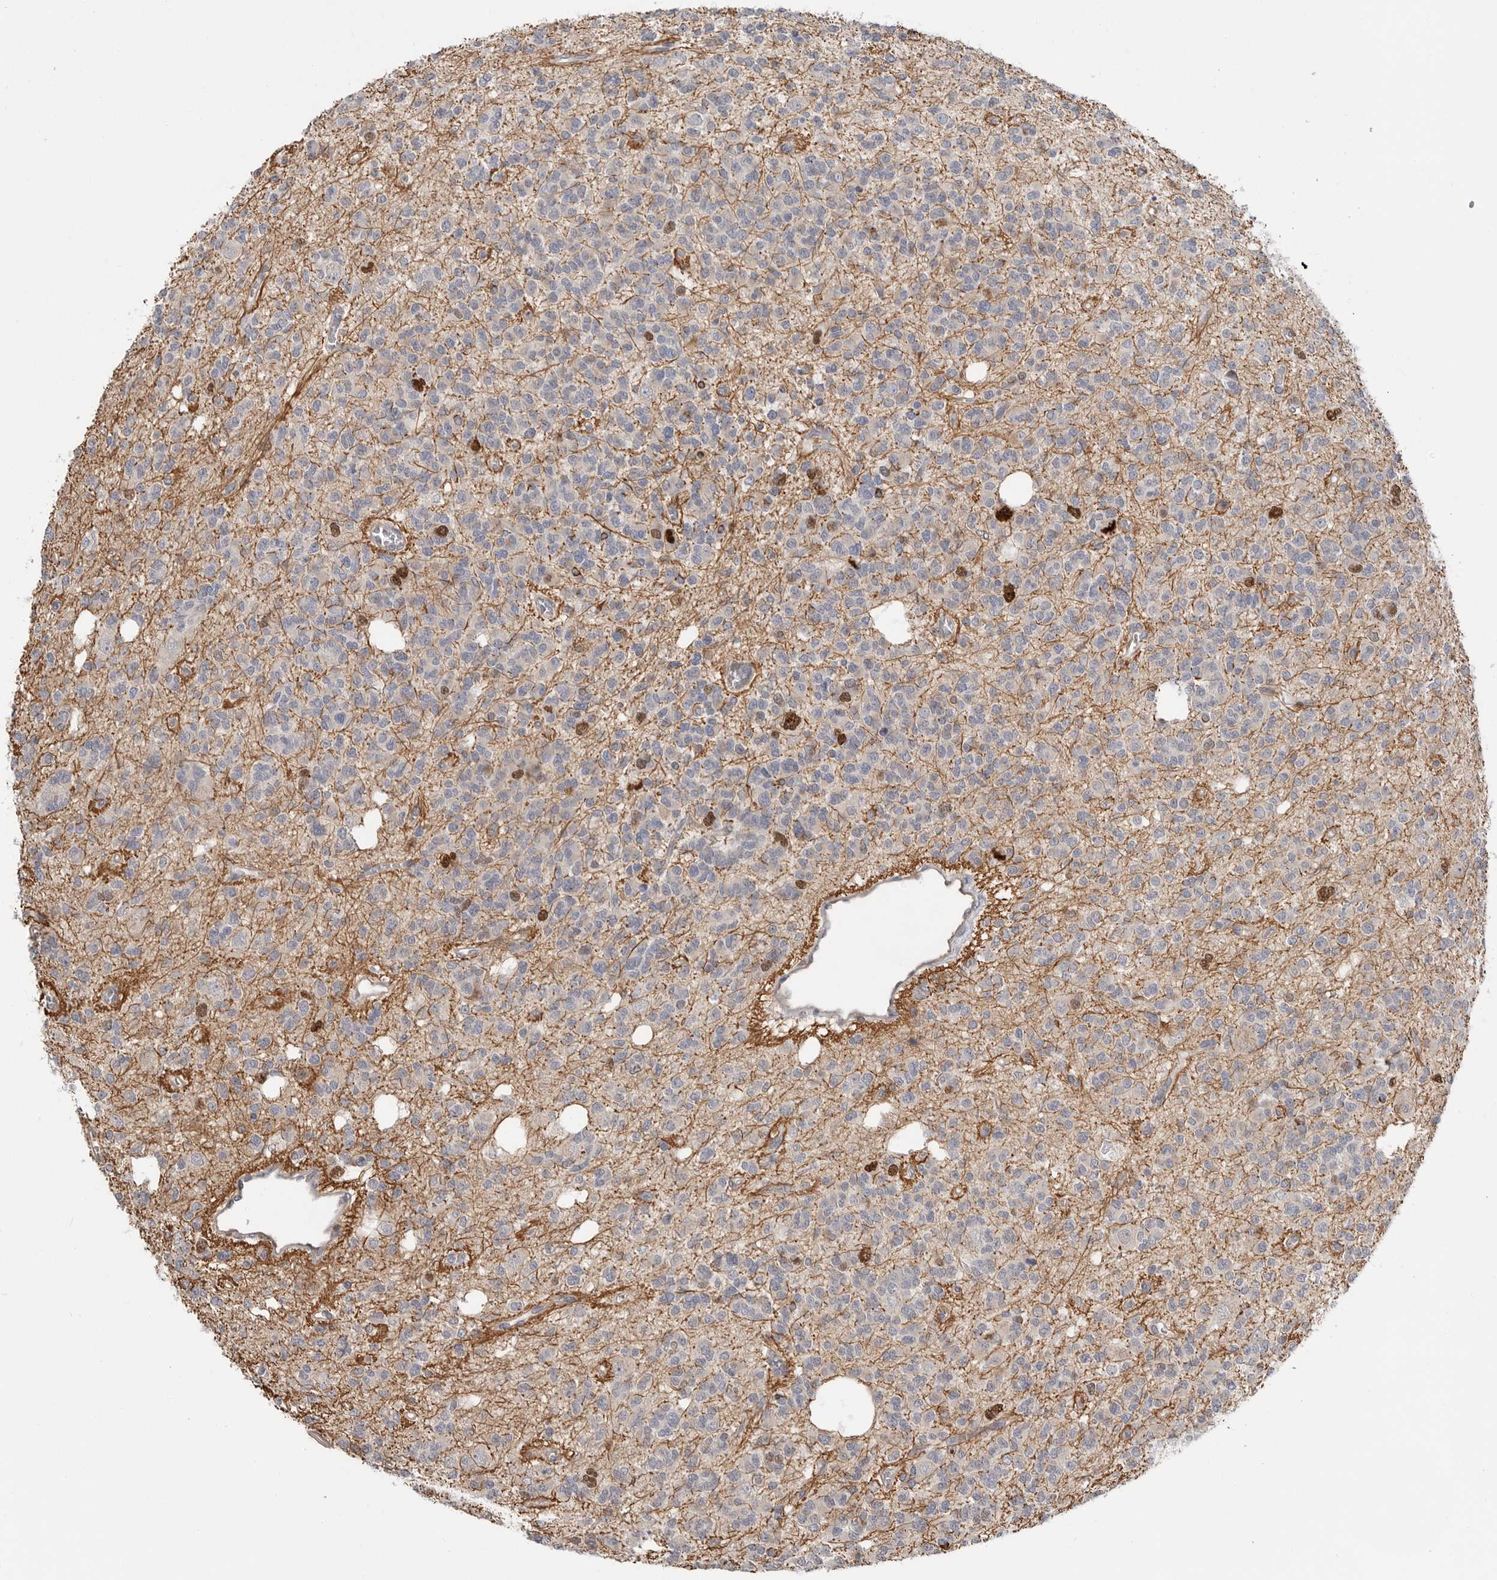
{"staining": {"intensity": "strong", "quantity": "<25%", "location": "nuclear"}, "tissue": "glioma", "cell_type": "Tumor cells", "image_type": "cancer", "snomed": [{"axis": "morphology", "description": "Glioma, malignant, Low grade"}, {"axis": "topography", "description": "Brain"}], "caption": "Low-grade glioma (malignant) stained with a protein marker demonstrates strong staining in tumor cells.", "gene": "TOP2A", "patient": {"sex": "male", "age": 38}}